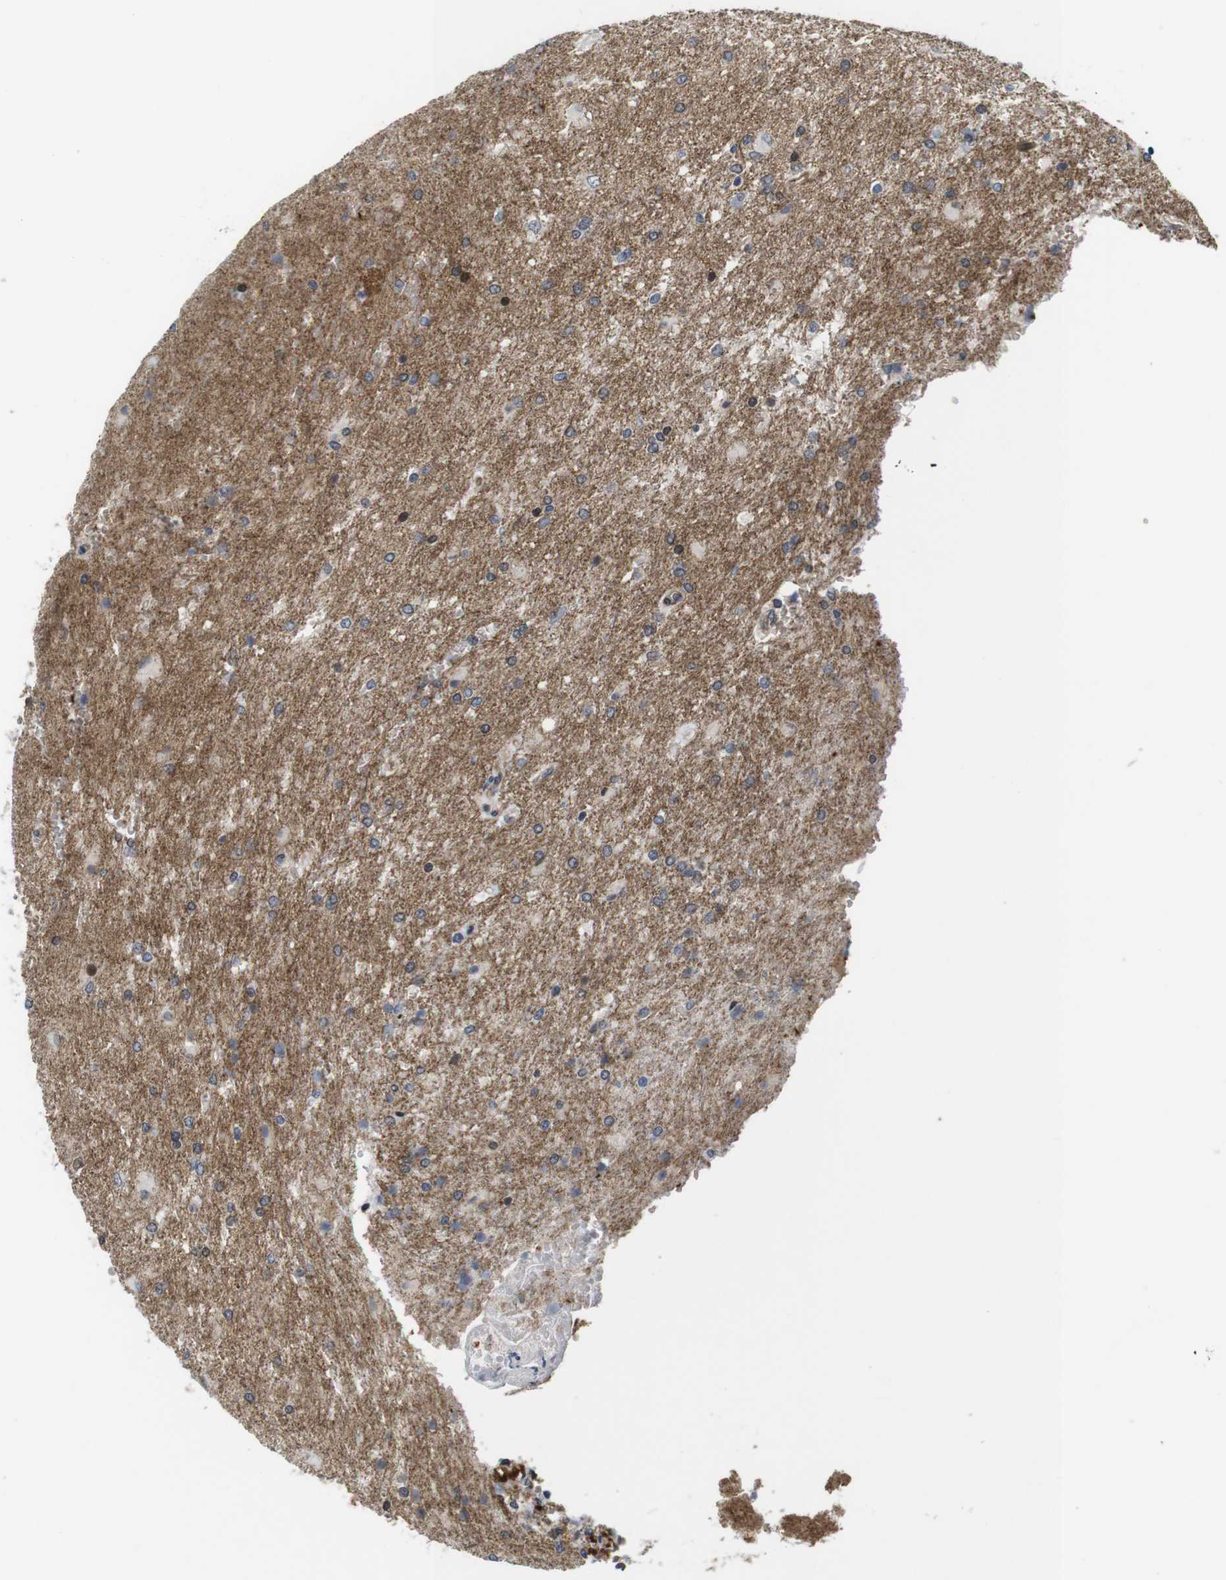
{"staining": {"intensity": "moderate", "quantity": "<25%", "location": "cytoplasmic/membranous"}, "tissue": "glioma", "cell_type": "Tumor cells", "image_type": "cancer", "snomed": [{"axis": "morphology", "description": "Glioma, malignant, High grade"}, {"axis": "topography", "description": "Brain"}], "caption": "A micrograph of human glioma stained for a protein reveals moderate cytoplasmic/membranous brown staining in tumor cells.", "gene": "SOCS3", "patient": {"sex": "male", "age": 71}}